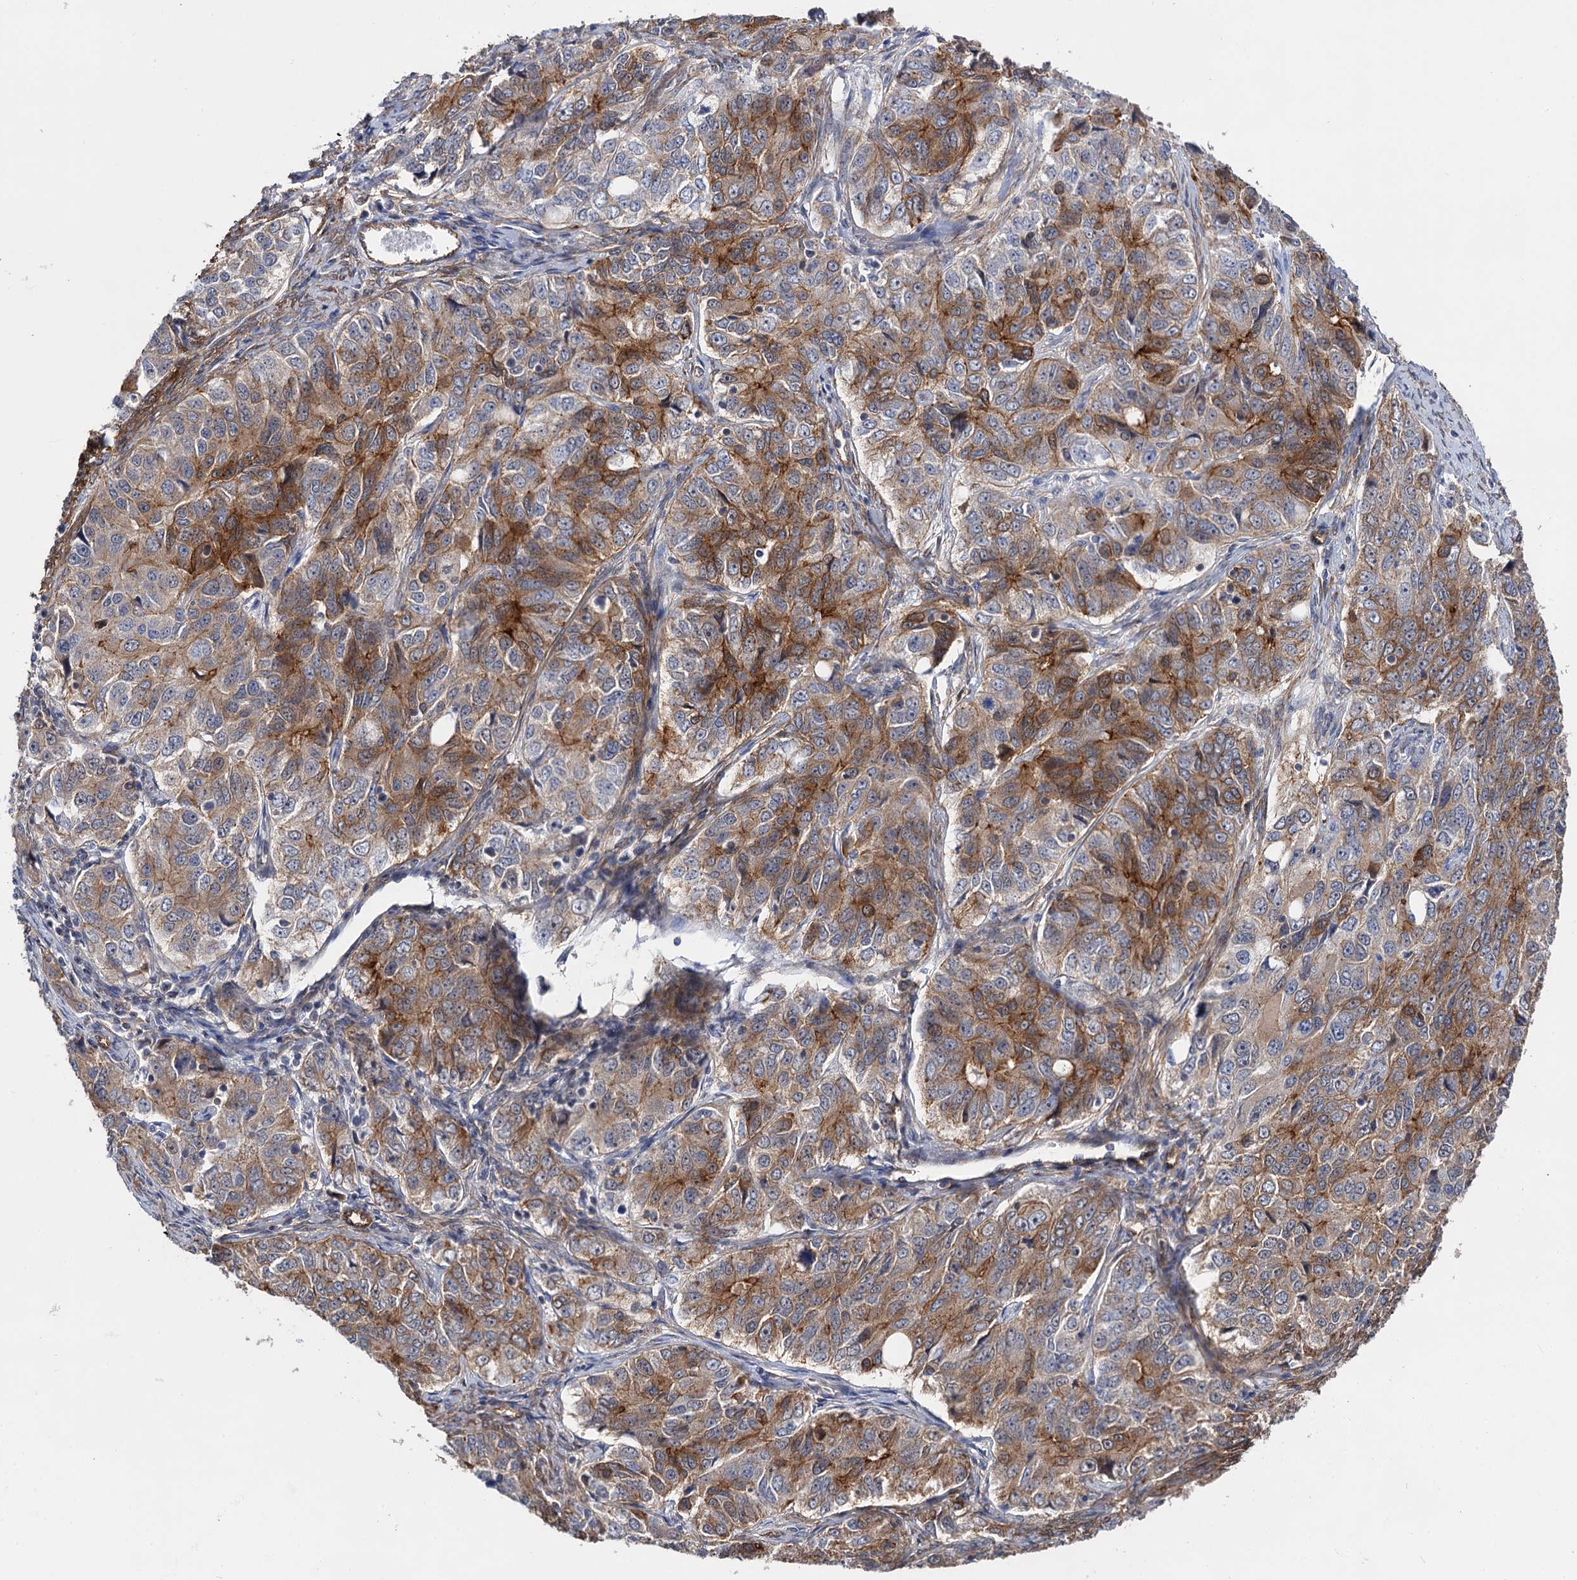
{"staining": {"intensity": "moderate", "quantity": ">75%", "location": "cytoplasmic/membranous"}, "tissue": "ovarian cancer", "cell_type": "Tumor cells", "image_type": "cancer", "snomed": [{"axis": "morphology", "description": "Carcinoma, endometroid"}, {"axis": "topography", "description": "Ovary"}], "caption": "This micrograph demonstrates immunohistochemistry (IHC) staining of ovarian endometroid carcinoma, with medium moderate cytoplasmic/membranous staining in about >75% of tumor cells.", "gene": "ABLIM1", "patient": {"sex": "female", "age": 51}}